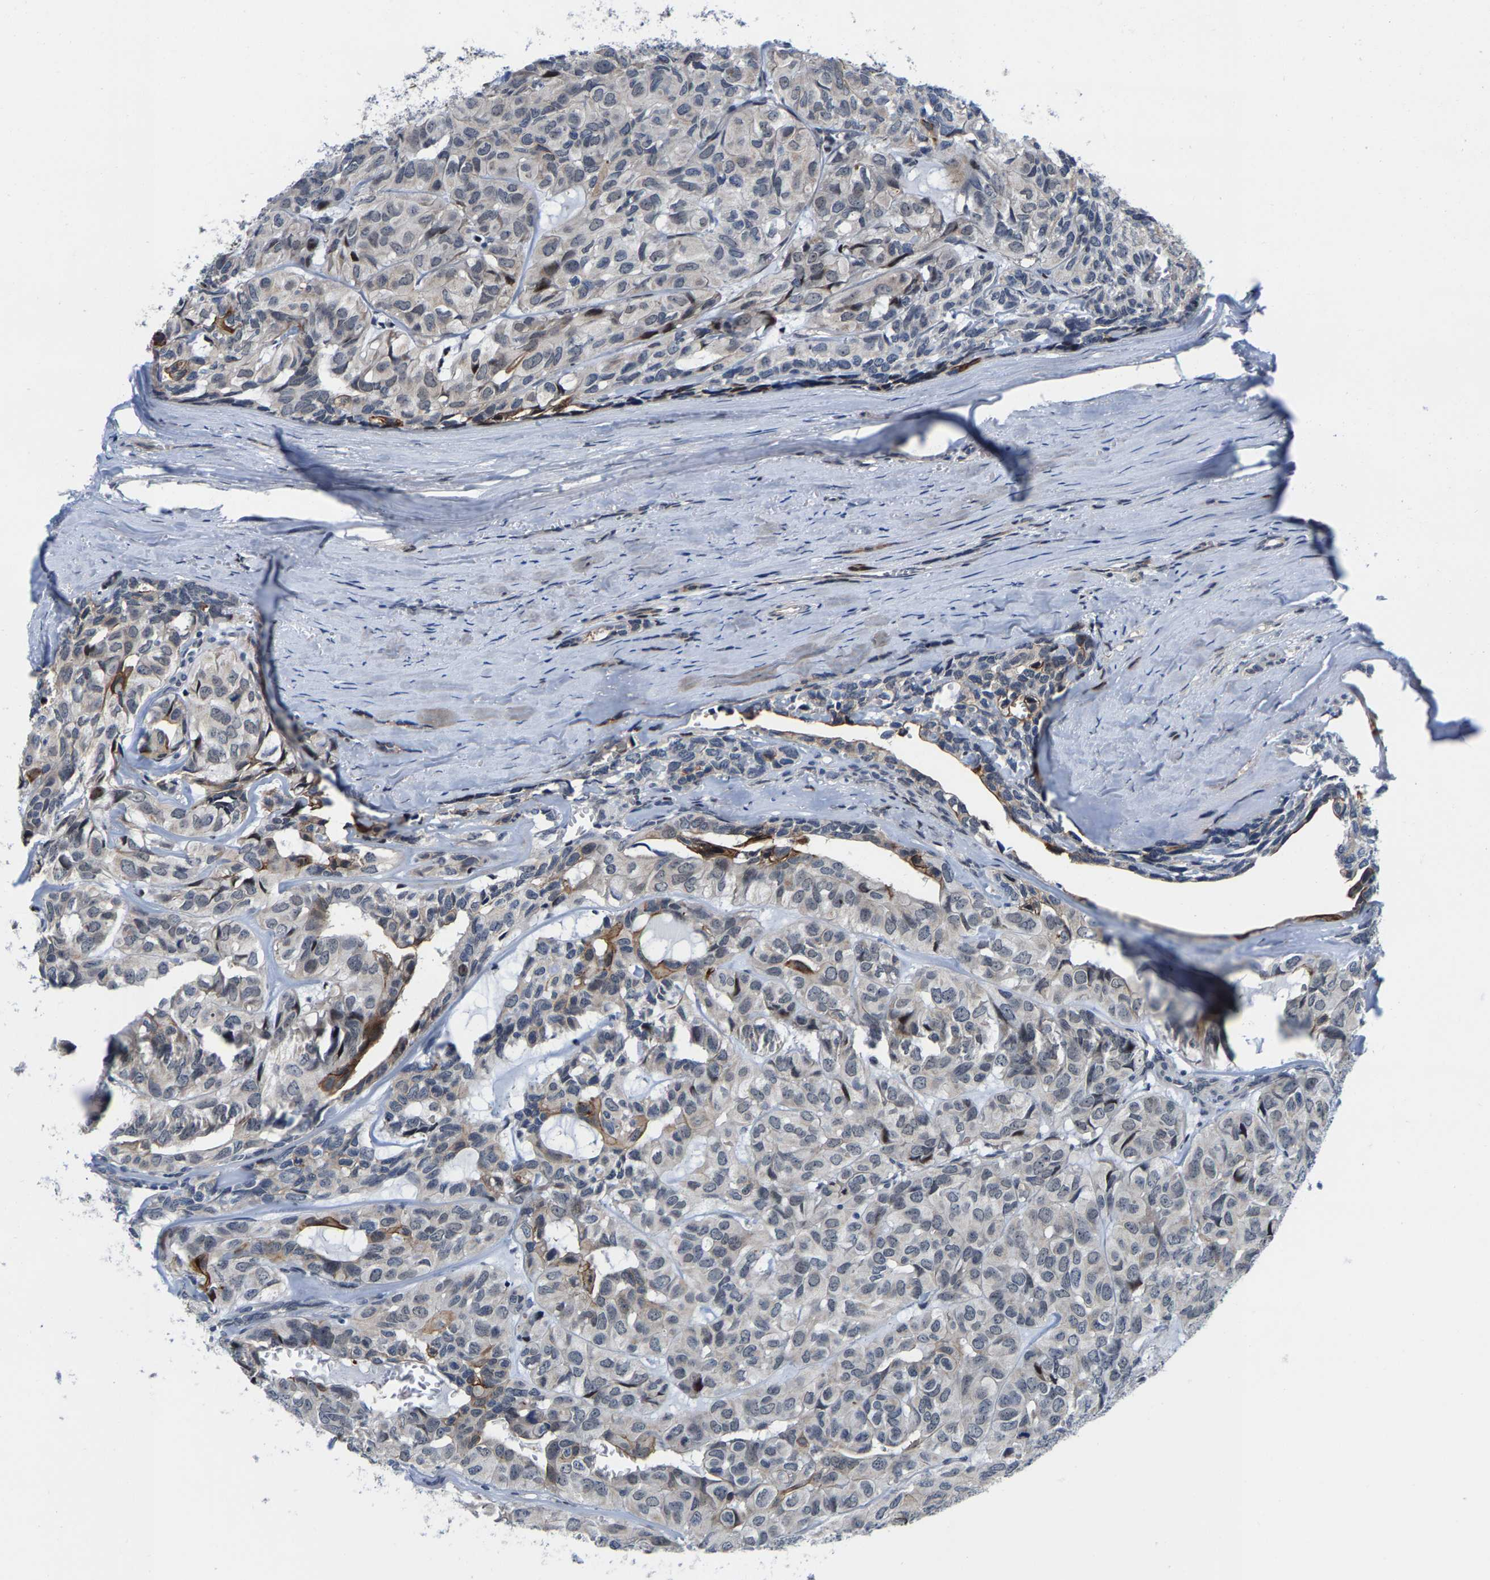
{"staining": {"intensity": "moderate", "quantity": "<25%", "location": "cytoplasmic/membranous"}, "tissue": "head and neck cancer", "cell_type": "Tumor cells", "image_type": "cancer", "snomed": [{"axis": "morphology", "description": "Adenocarcinoma, NOS"}, {"axis": "topography", "description": "Salivary gland, NOS"}, {"axis": "topography", "description": "Head-Neck"}], "caption": "Tumor cells reveal low levels of moderate cytoplasmic/membranous expression in about <25% of cells in human head and neck cancer (adenocarcinoma).", "gene": "GTPBP10", "patient": {"sex": "female", "age": 76}}